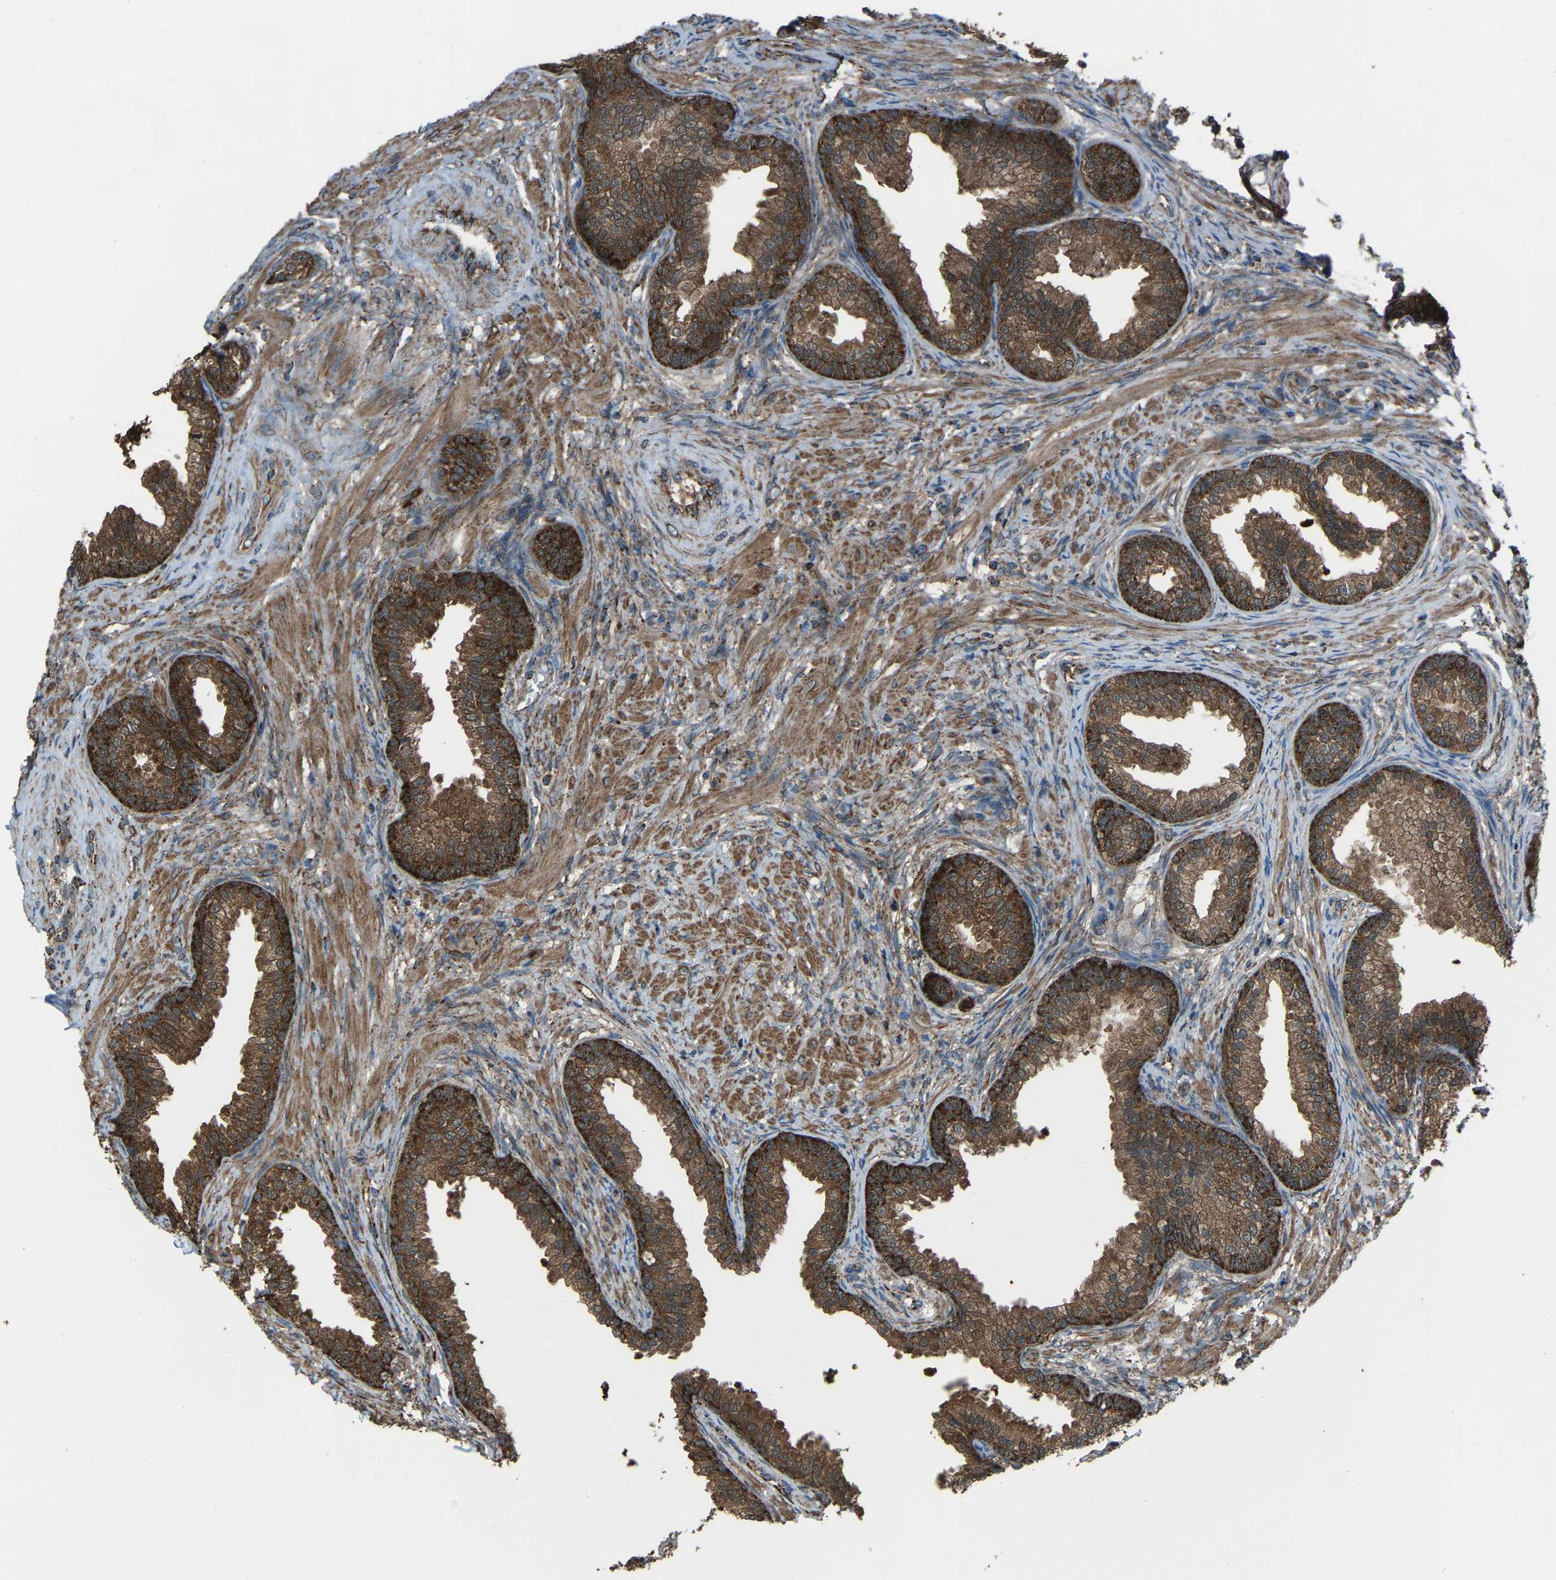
{"staining": {"intensity": "strong", "quantity": ">75%", "location": "cytoplasmic/membranous"}, "tissue": "prostate", "cell_type": "Glandular cells", "image_type": "normal", "snomed": [{"axis": "morphology", "description": "Normal tissue, NOS"}, {"axis": "topography", "description": "Prostate"}], "caption": "A high amount of strong cytoplasmic/membranous staining is appreciated in about >75% of glandular cells in unremarkable prostate.", "gene": "AKR1A1", "patient": {"sex": "male", "age": 76}}